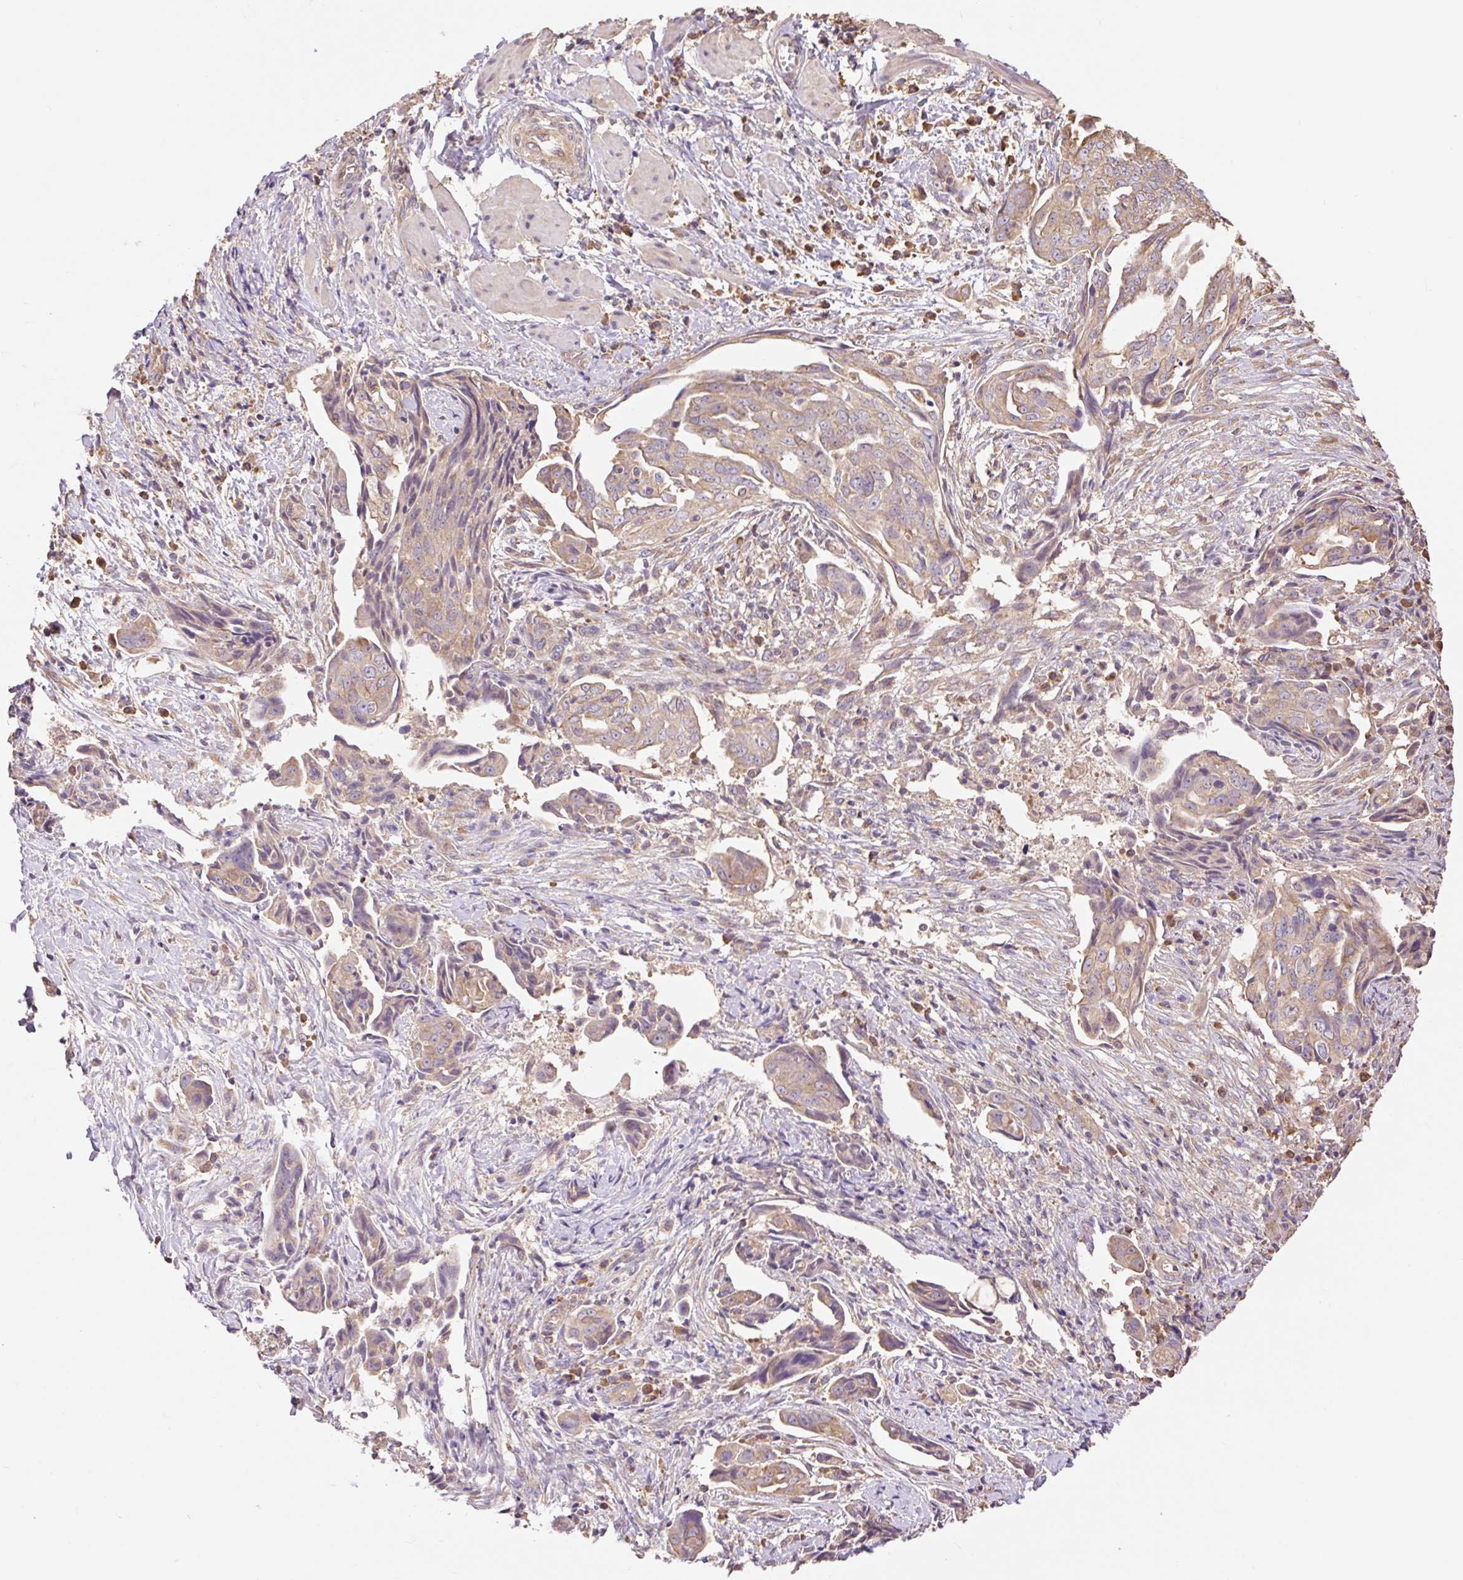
{"staining": {"intensity": "moderate", "quantity": ">75%", "location": "cytoplasmic/membranous"}, "tissue": "ovarian cancer", "cell_type": "Tumor cells", "image_type": "cancer", "snomed": [{"axis": "morphology", "description": "Carcinoma, endometroid"}, {"axis": "topography", "description": "Ovary"}], "caption": "Ovarian cancer (endometroid carcinoma) stained with a protein marker exhibits moderate staining in tumor cells.", "gene": "DESI1", "patient": {"sex": "female", "age": 70}}